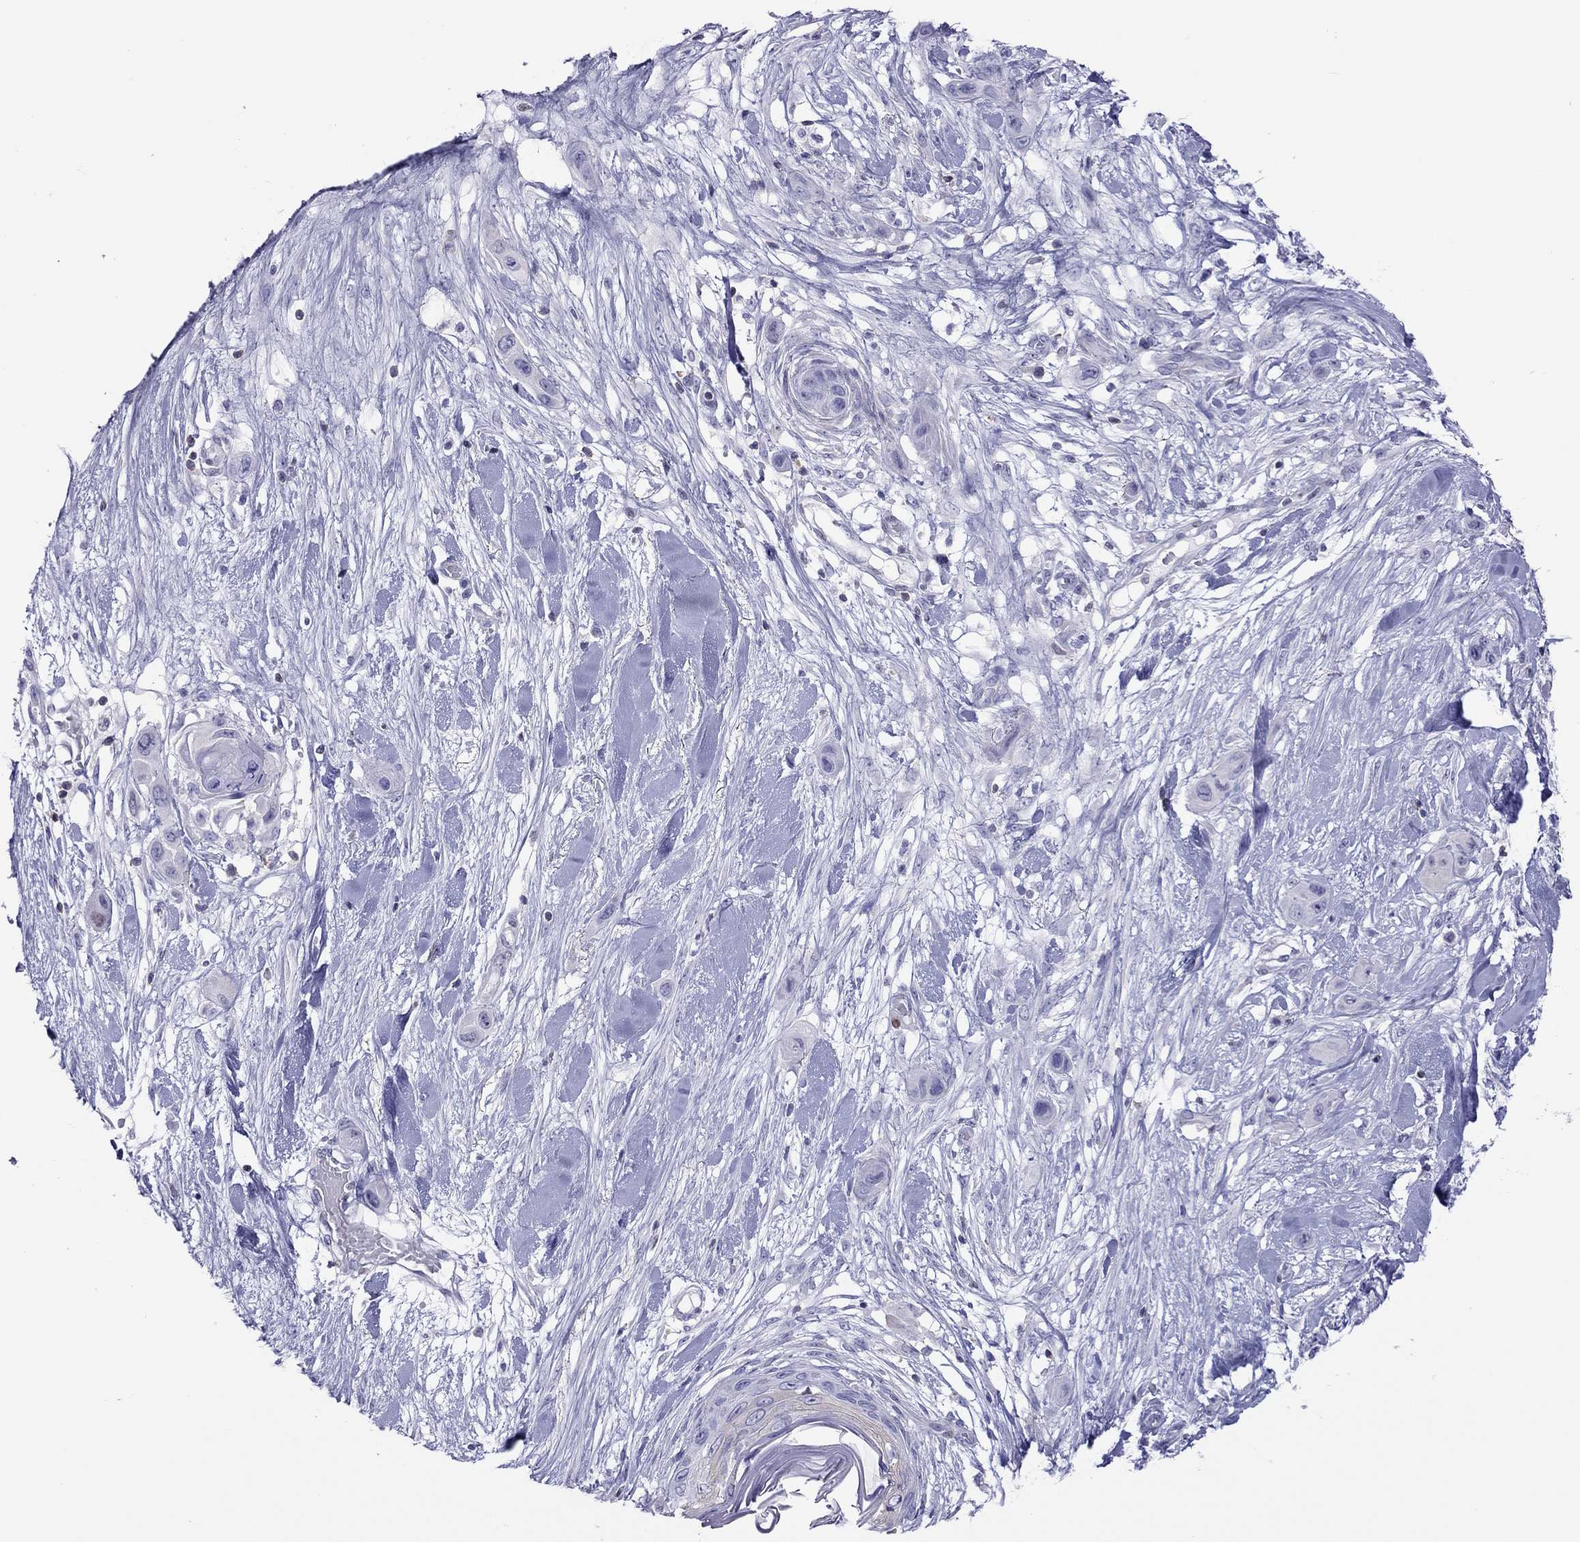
{"staining": {"intensity": "negative", "quantity": "none", "location": "none"}, "tissue": "skin cancer", "cell_type": "Tumor cells", "image_type": "cancer", "snomed": [{"axis": "morphology", "description": "Squamous cell carcinoma, NOS"}, {"axis": "topography", "description": "Skin"}], "caption": "High magnification brightfield microscopy of squamous cell carcinoma (skin) stained with DAB (3,3'-diaminobenzidine) (brown) and counterstained with hematoxylin (blue): tumor cells show no significant expression. (DAB immunohistochemistry with hematoxylin counter stain).", "gene": "STAG3", "patient": {"sex": "male", "age": 79}}